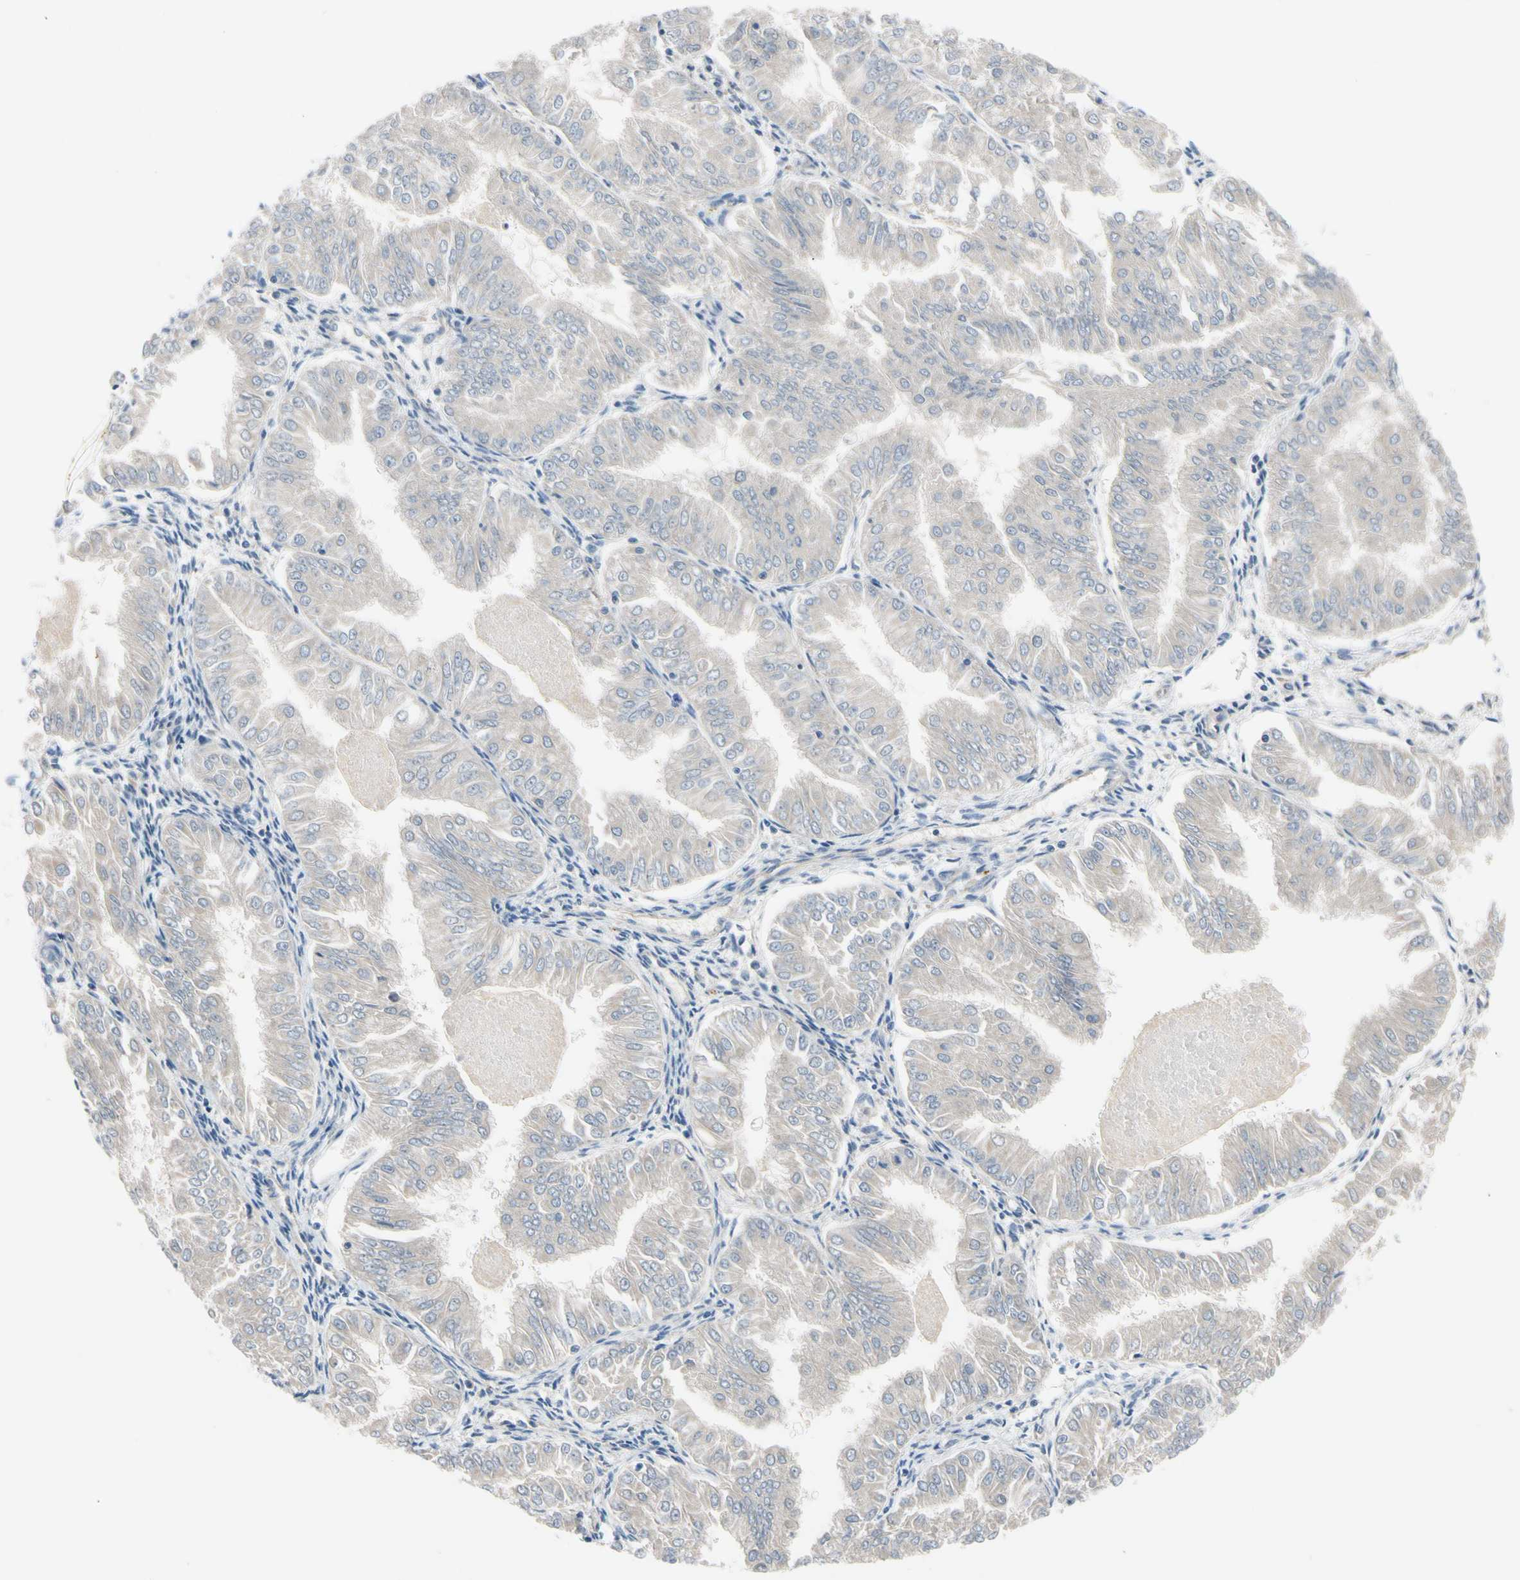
{"staining": {"intensity": "weak", "quantity": "25%-75%", "location": "cytoplasmic/membranous"}, "tissue": "endometrial cancer", "cell_type": "Tumor cells", "image_type": "cancer", "snomed": [{"axis": "morphology", "description": "Adenocarcinoma, NOS"}, {"axis": "topography", "description": "Endometrium"}], "caption": "This is a histology image of immunohistochemistry (IHC) staining of endometrial adenocarcinoma, which shows weak expression in the cytoplasmic/membranous of tumor cells.", "gene": "CNDP1", "patient": {"sex": "female", "age": 53}}